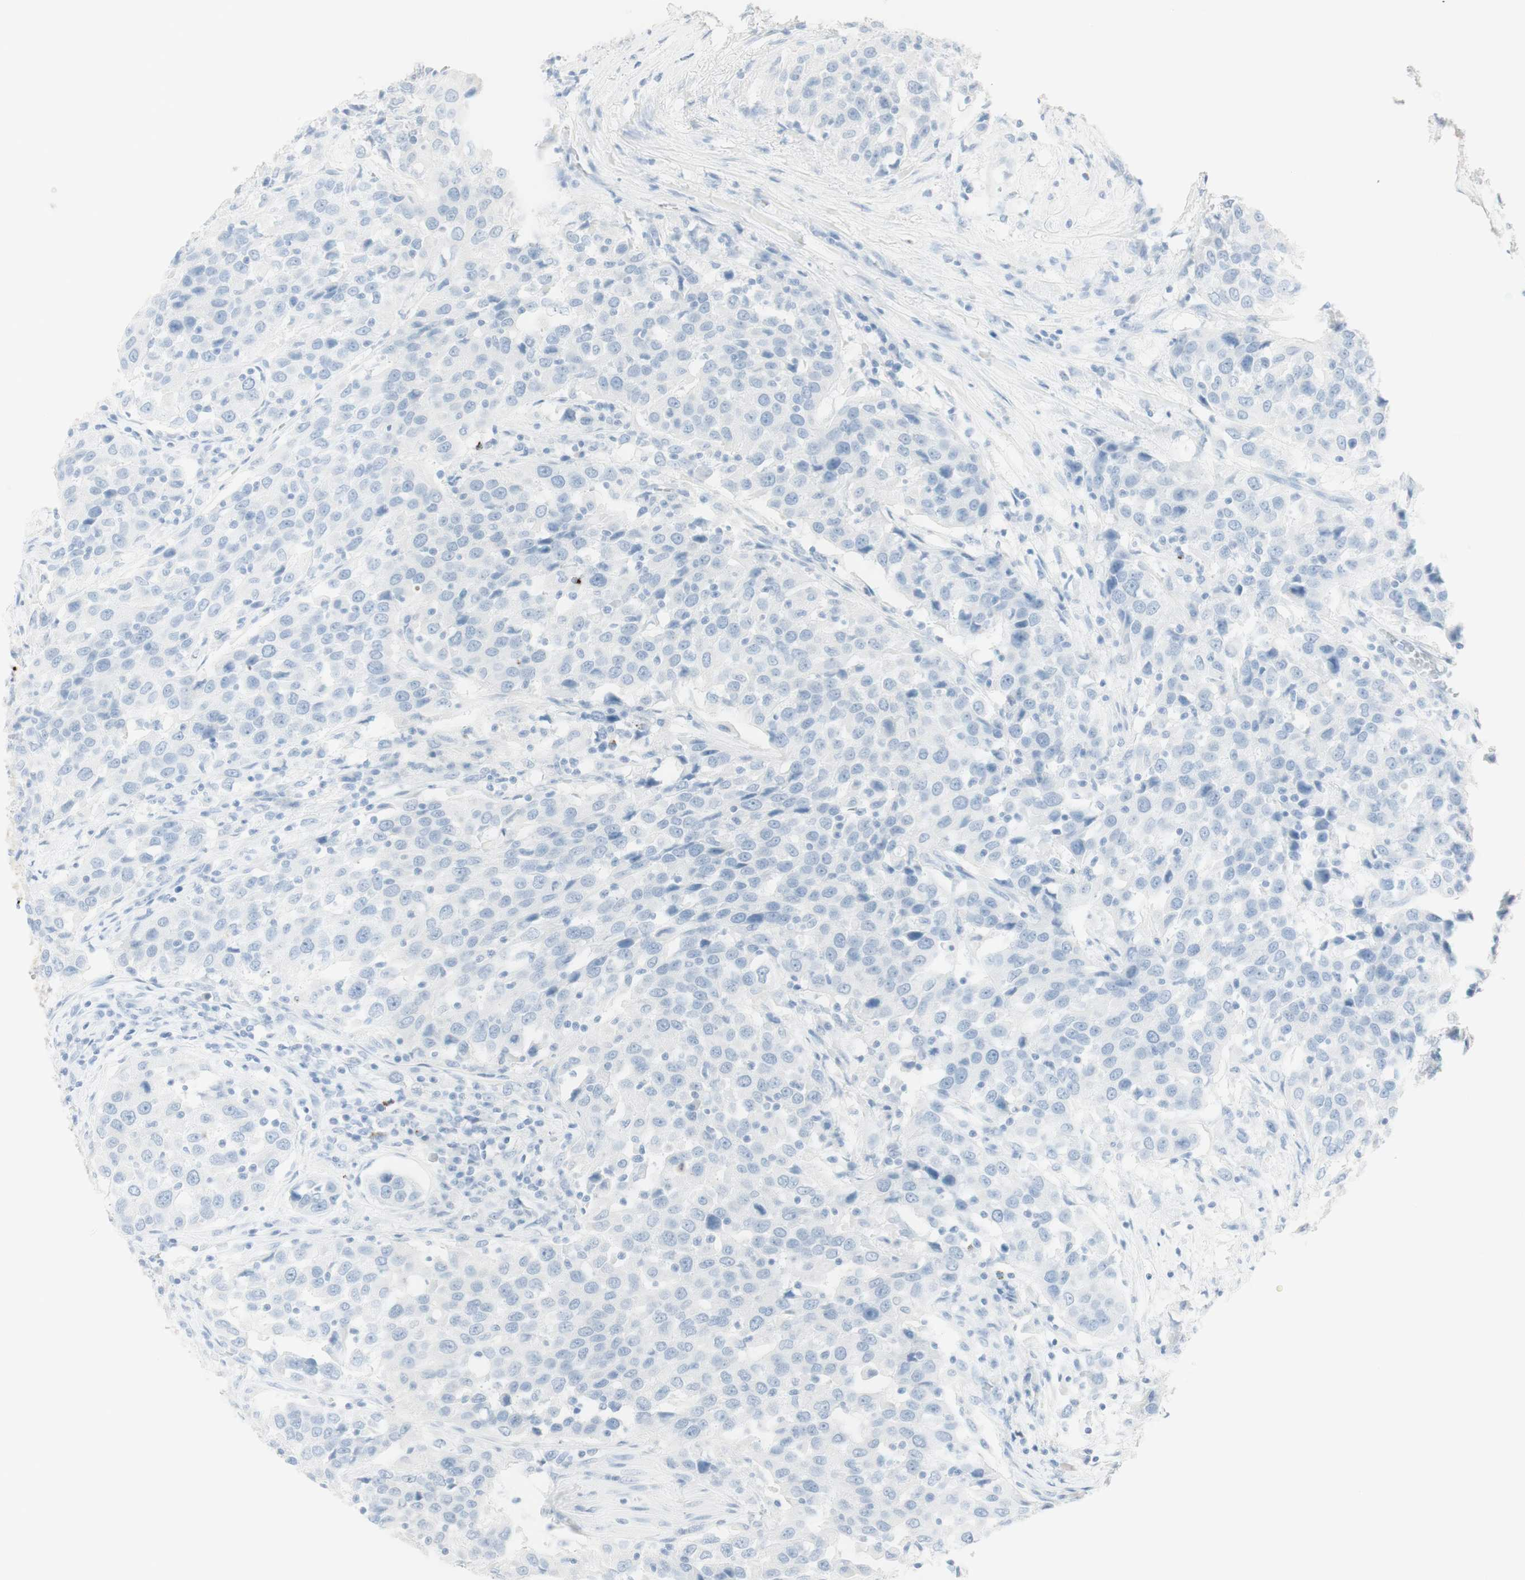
{"staining": {"intensity": "negative", "quantity": "none", "location": "none"}, "tissue": "urothelial cancer", "cell_type": "Tumor cells", "image_type": "cancer", "snomed": [{"axis": "morphology", "description": "Urothelial carcinoma, High grade"}, {"axis": "topography", "description": "Urinary bladder"}], "caption": "Immunohistochemical staining of urothelial cancer demonstrates no significant expression in tumor cells.", "gene": "NAPSA", "patient": {"sex": "female", "age": 80}}